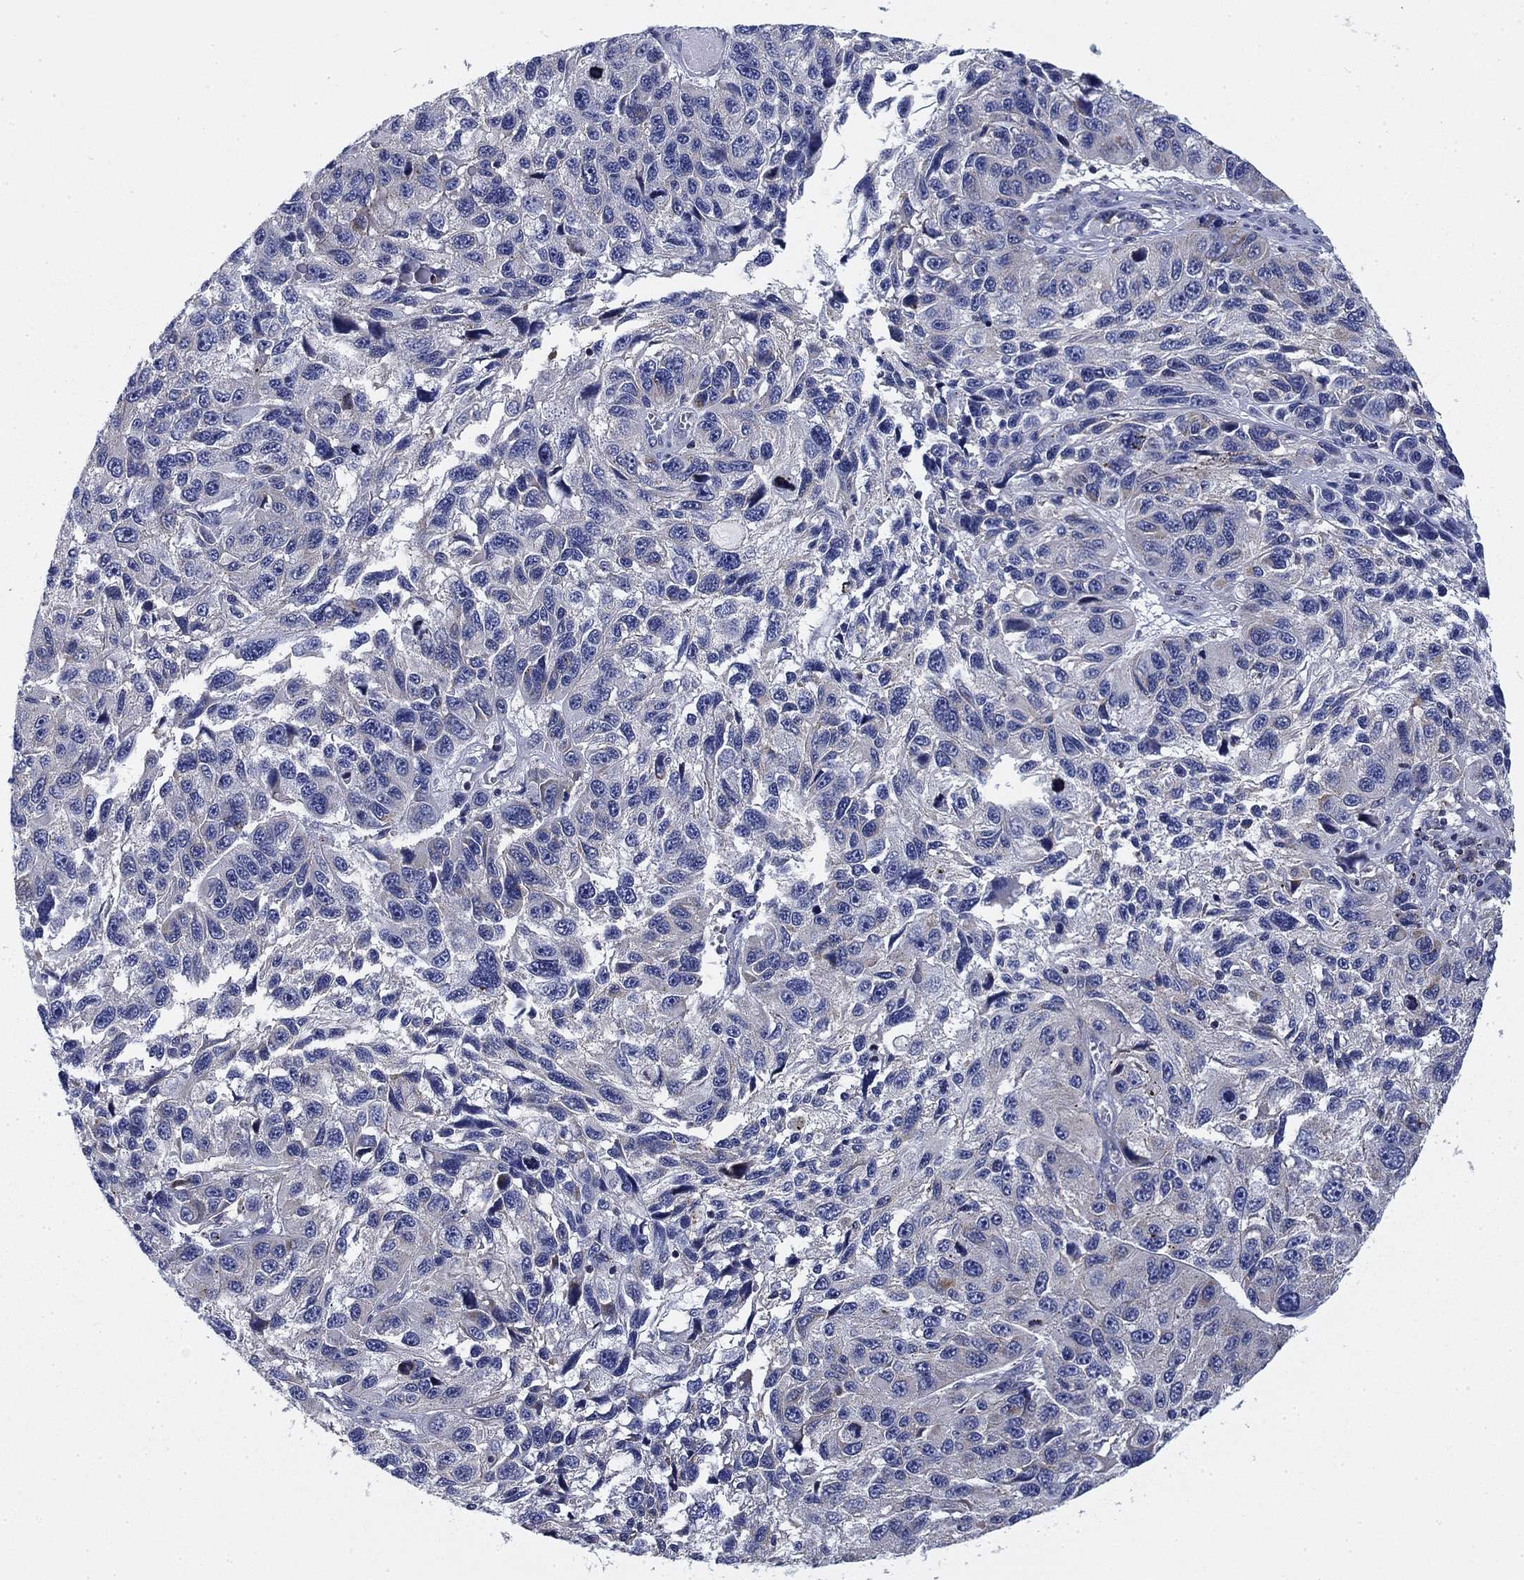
{"staining": {"intensity": "moderate", "quantity": "<25%", "location": "cytoplasmic/membranous"}, "tissue": "melanoma", "cell_type": "Tumor cells", "image_type": "cancer", "snomed": [{"axis": "morphology", "description": "Malignant melanoma, NOS"}, {"axis": "topography", "description": "Skin"}], "caption": "Protein staining exhibits moderate cytoplasmic/membranous expression in approximately <25% of tumor cells in melanoma.", "gene": "NACAD", "patient": {"sex": "male", "age": 53}}